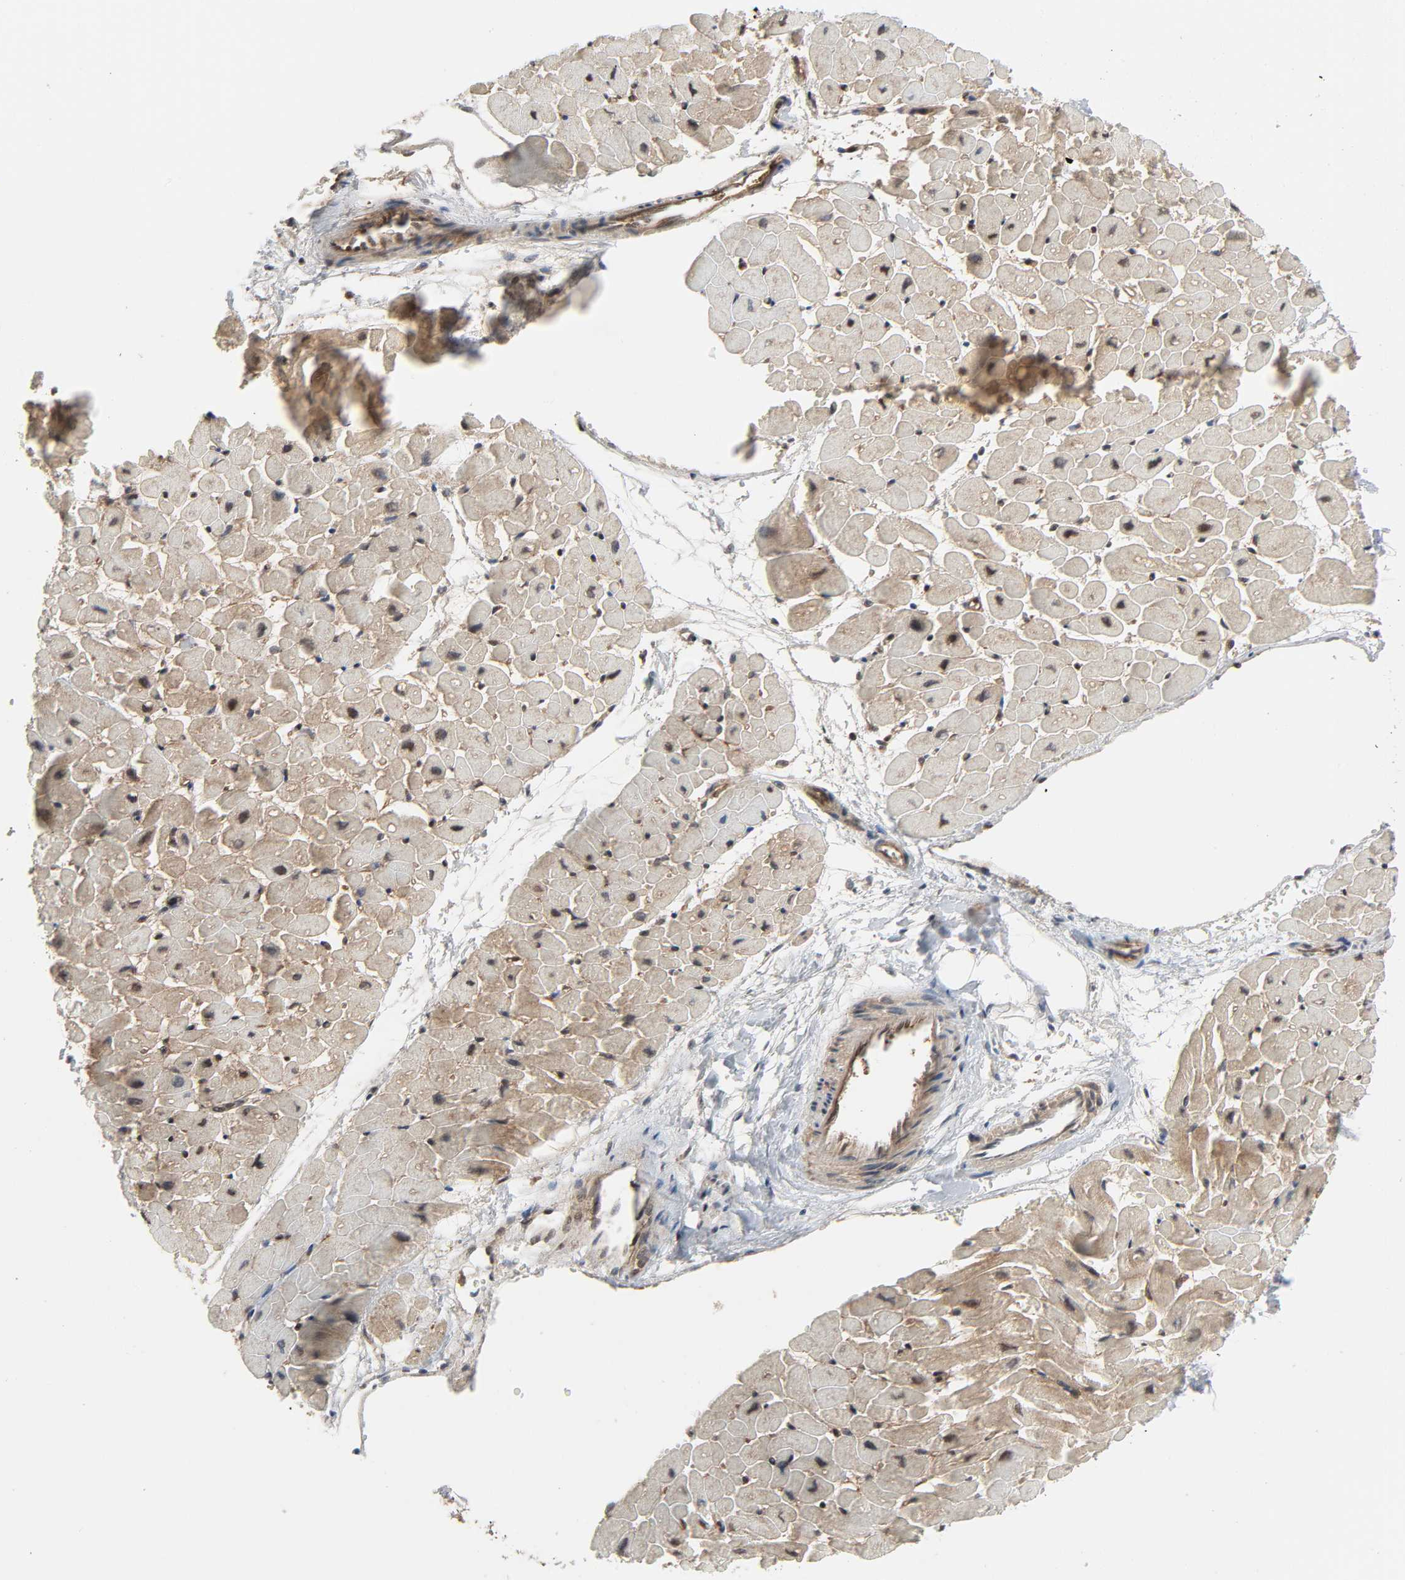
{"staining": {"intensity": "moderate", "quantity": ">75%", "location": "nuclear"}, "tissue": "heart muscle", "cell_type": "Cardiomyocytes", "image_type": "normal", "snomed": [{"axis": "morphology", "description": "Normal tissue, NOS"}, {"axis": "topography", "description": "Heart"}], "caption": "A photomicrograph of heart muscle stained for a protein demonstrates moderate nuclear brown staining in cardiomyocytes. (DAB (3,3'-diaminobenzidine) IHC with brightfield microscopy, high magnification).", "gene": "GSK3A", "patient": {"sex": "male", "age": 45}}